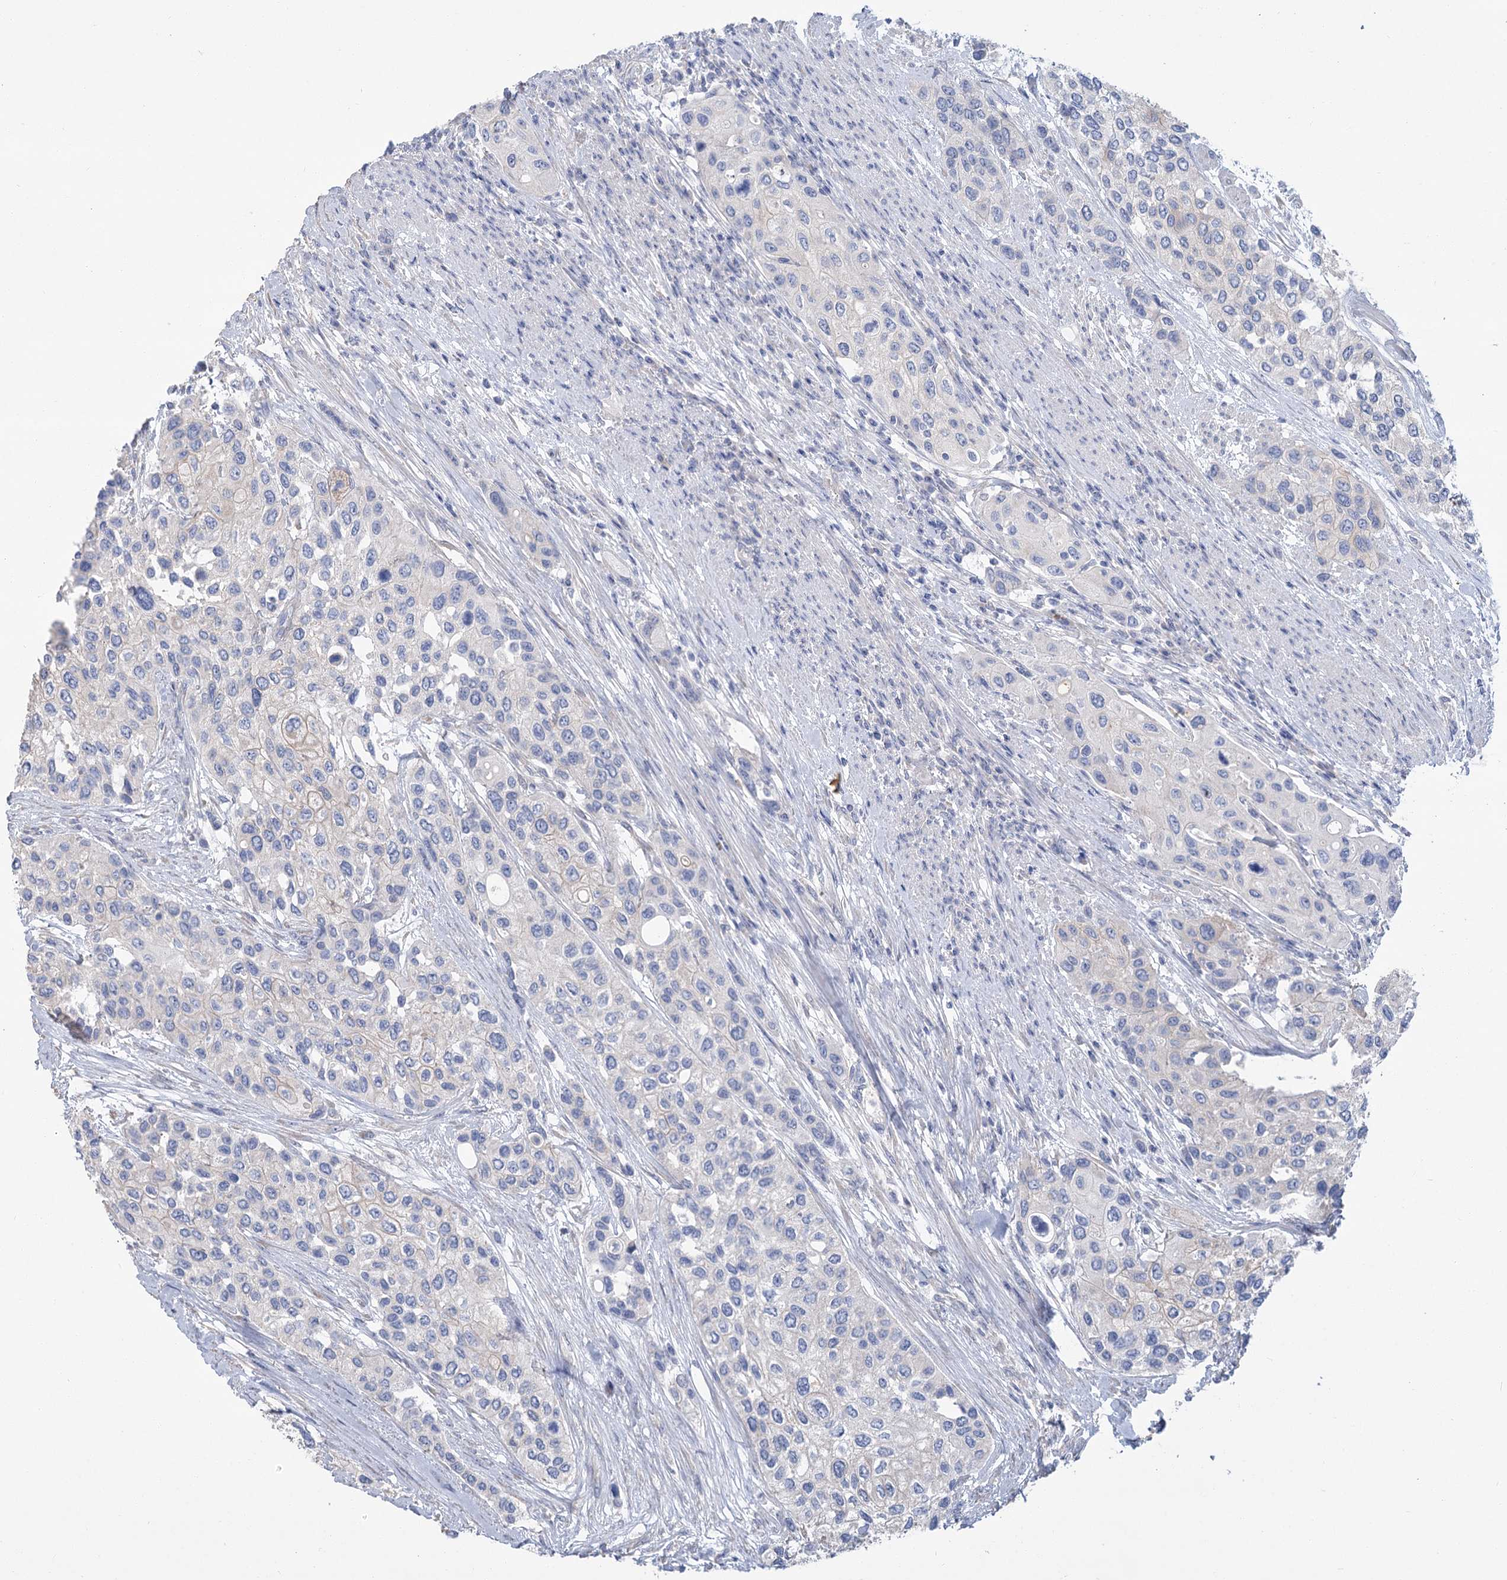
{"staining": {"intensity": "negative", "quantity": "none", "location": "none"}, "tissue": "urothelial cancer", "cell_type": "Tumor cells", "image_type": "cancer", "snomed": [{"axis": "morphology", "description": "Normal tissue, NOS"}, {"axis": "morphology", "description": "Urothelial carcinoma, High grade"}, {"axis": "topography", "description": "Vascular tissue"}, {"axis": "topography", "description": "Urinary bladder"}], "caption": "DAB (3,3'-diaminobenzidine) immunohistochemical staining of high-grade urothelial carcinoma reveals no significant staining in tumor cells.", "gene": "SLC9A3", "patient": {"sex": "female", "age": 56}}